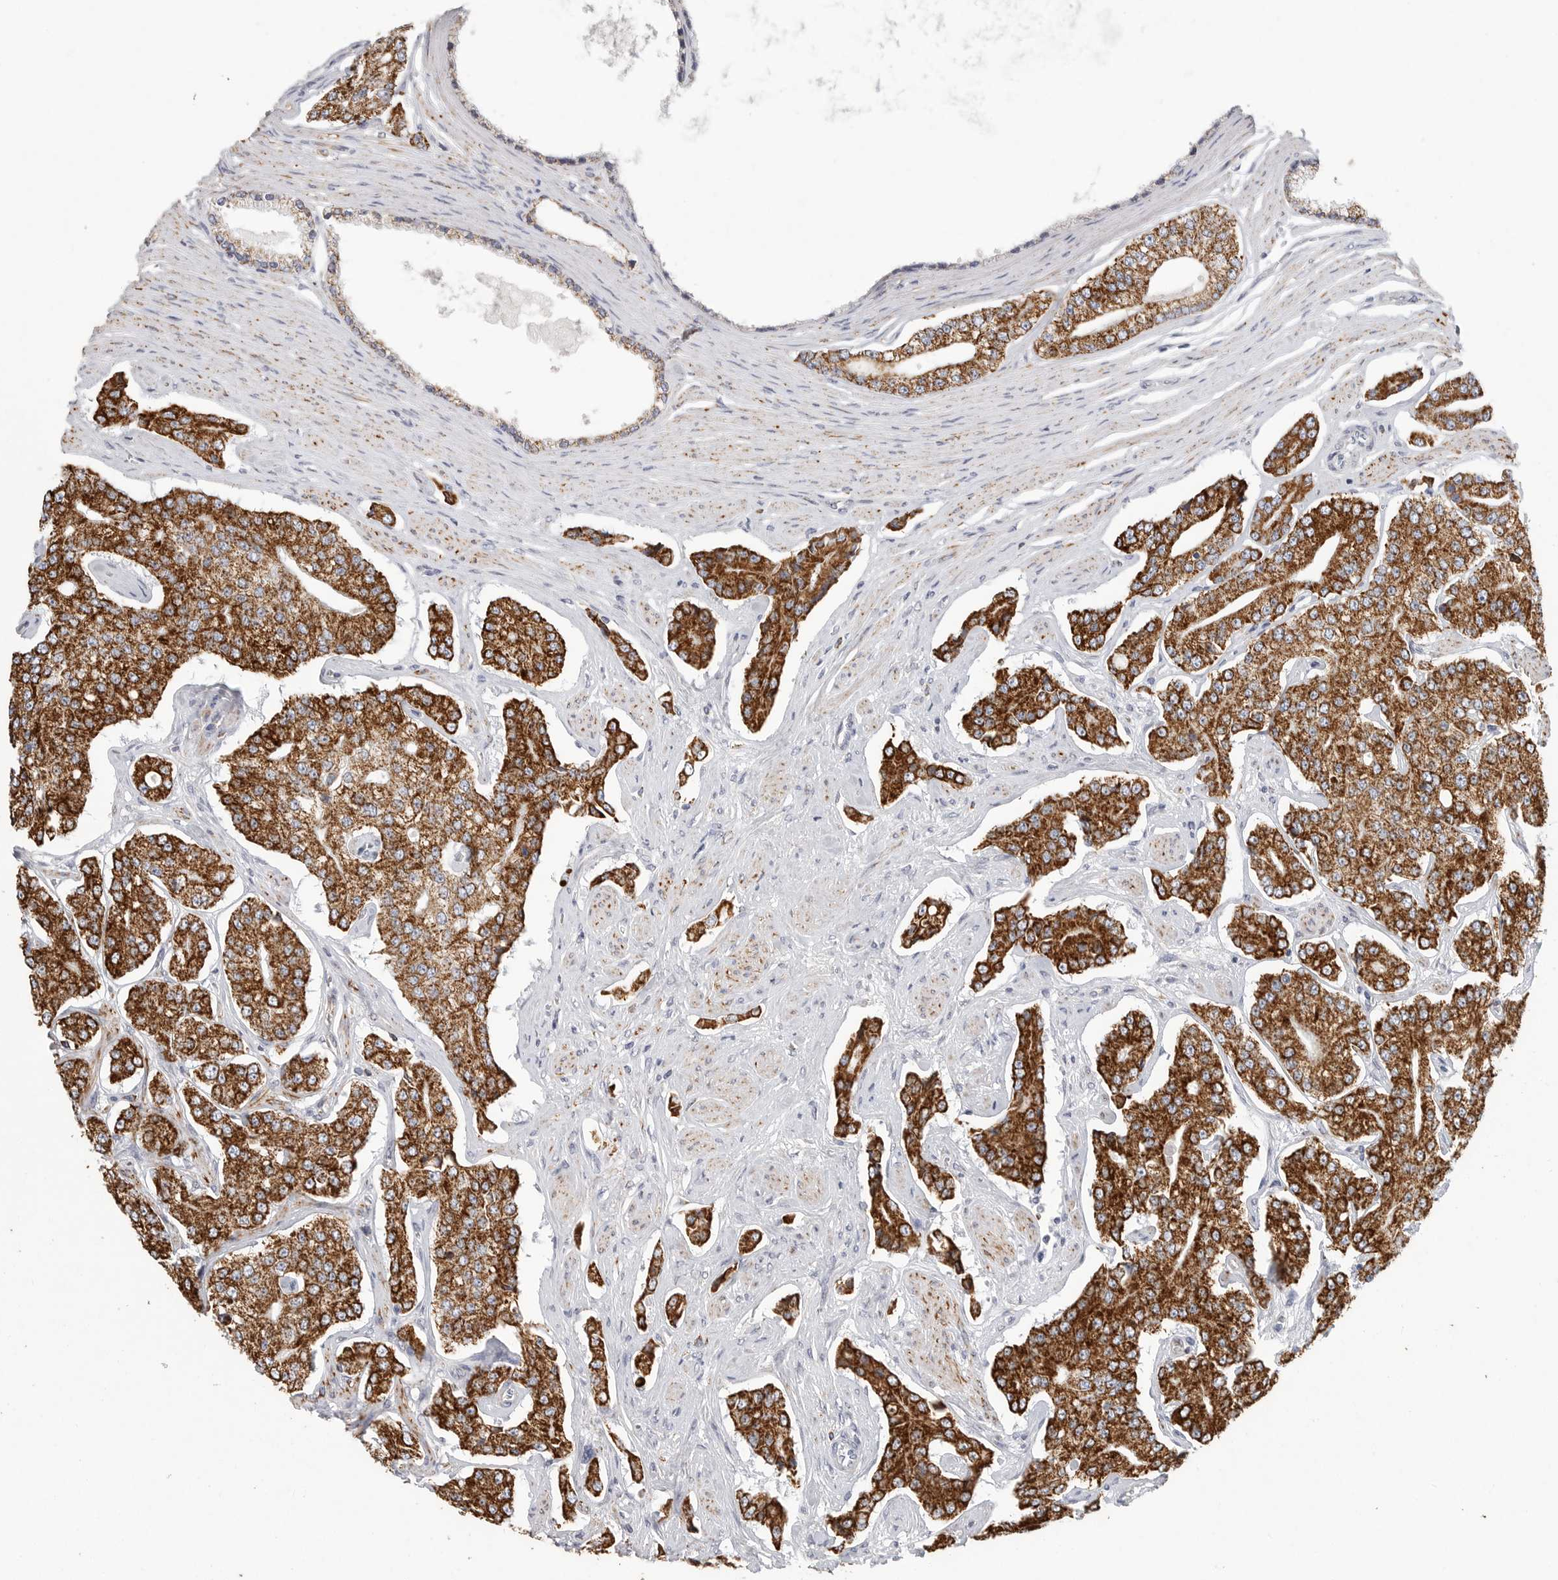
{"staining": {"intensity": "strong", "quantity": ">75%", "location": "cytoplasmic/membranous"}, "tissue": "prostate cancer", "cell_type": "Tumor cells", "image_type": "cancer", "snomed": [{"axis": "morphology", "description": "Adenocarcinoma, High grade"}, {"axis": "topography", "description": "Prostate"}], "caption": "Tumor cells reveal strong cytoplasmic/membranous positivity in about >75% of cells in prostate cancer. (Stains: DAB (3,3'-diaminobenzidine) in brown, nuclei in blue, Microscopy: brightfield microscopy at high magnification).", "gene": "ELP3", "patient": {"sex": "male", "age": 71}}